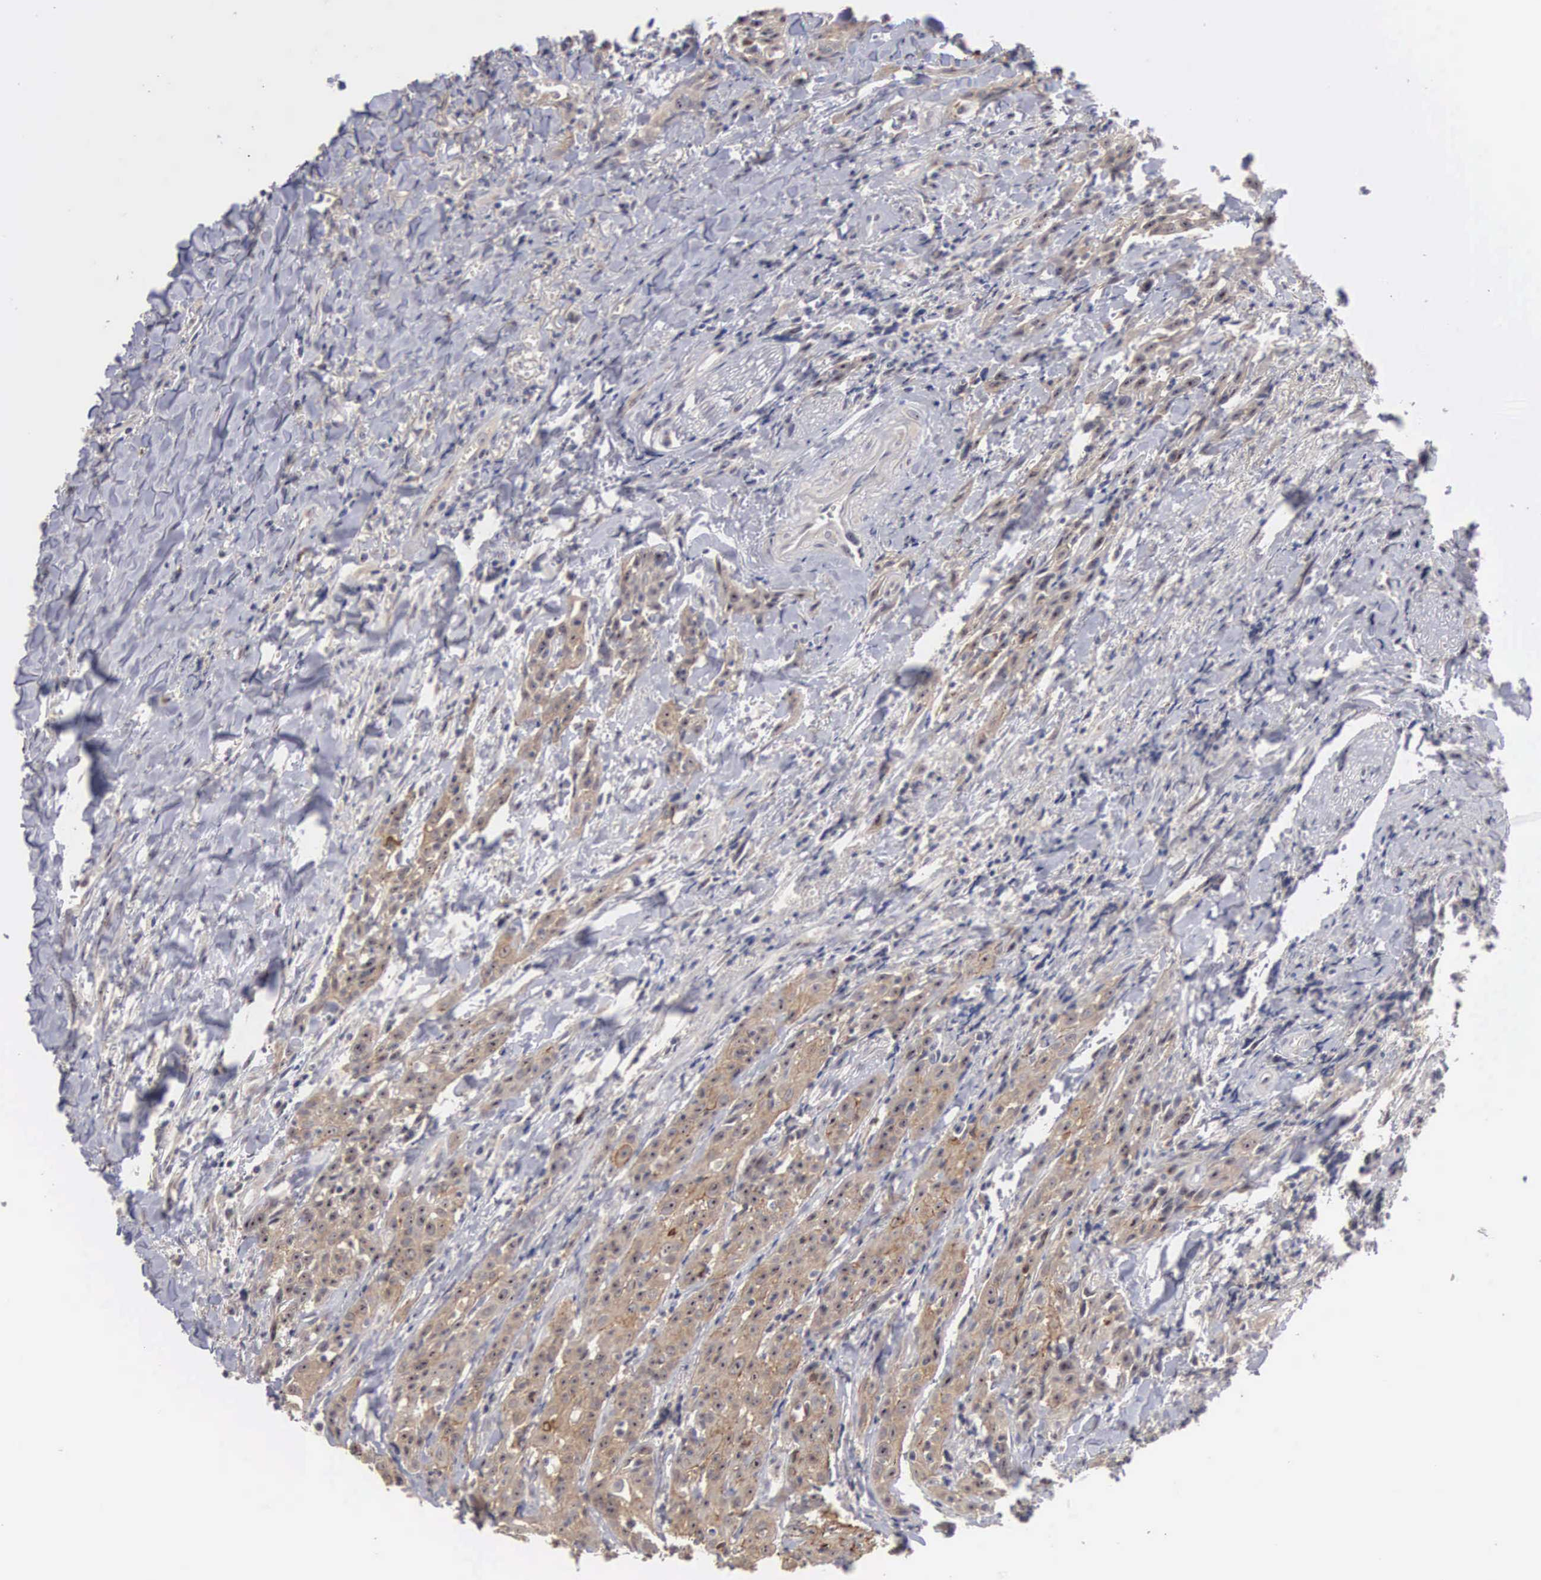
{"staining": {"intensity": "moderate", "quantity": ">75%", "location": "cytoplasmic/membranous"}, "tissue": "head and neck cancer", "cell_type": "Tumor cells", "image_type": "cancer", "snomed": [{"axis": "morphology", "description": "Squamous cell carcinoma, NOS"}, {"axis": "topography", "description": "Oral tissue"}, {"axis": "topography", "description": "Head-Neck"}], "caption": "Immunohistochemistry micrograph of head and neck cancer (squamous cell carcinoma) stained for a protein (brown), which displays medium levels of moderate cytoplasmic/membranous expression in about >75% of tumor cells.", "gene": "AMN", "patient": {"sex": "female", "age": 82}}